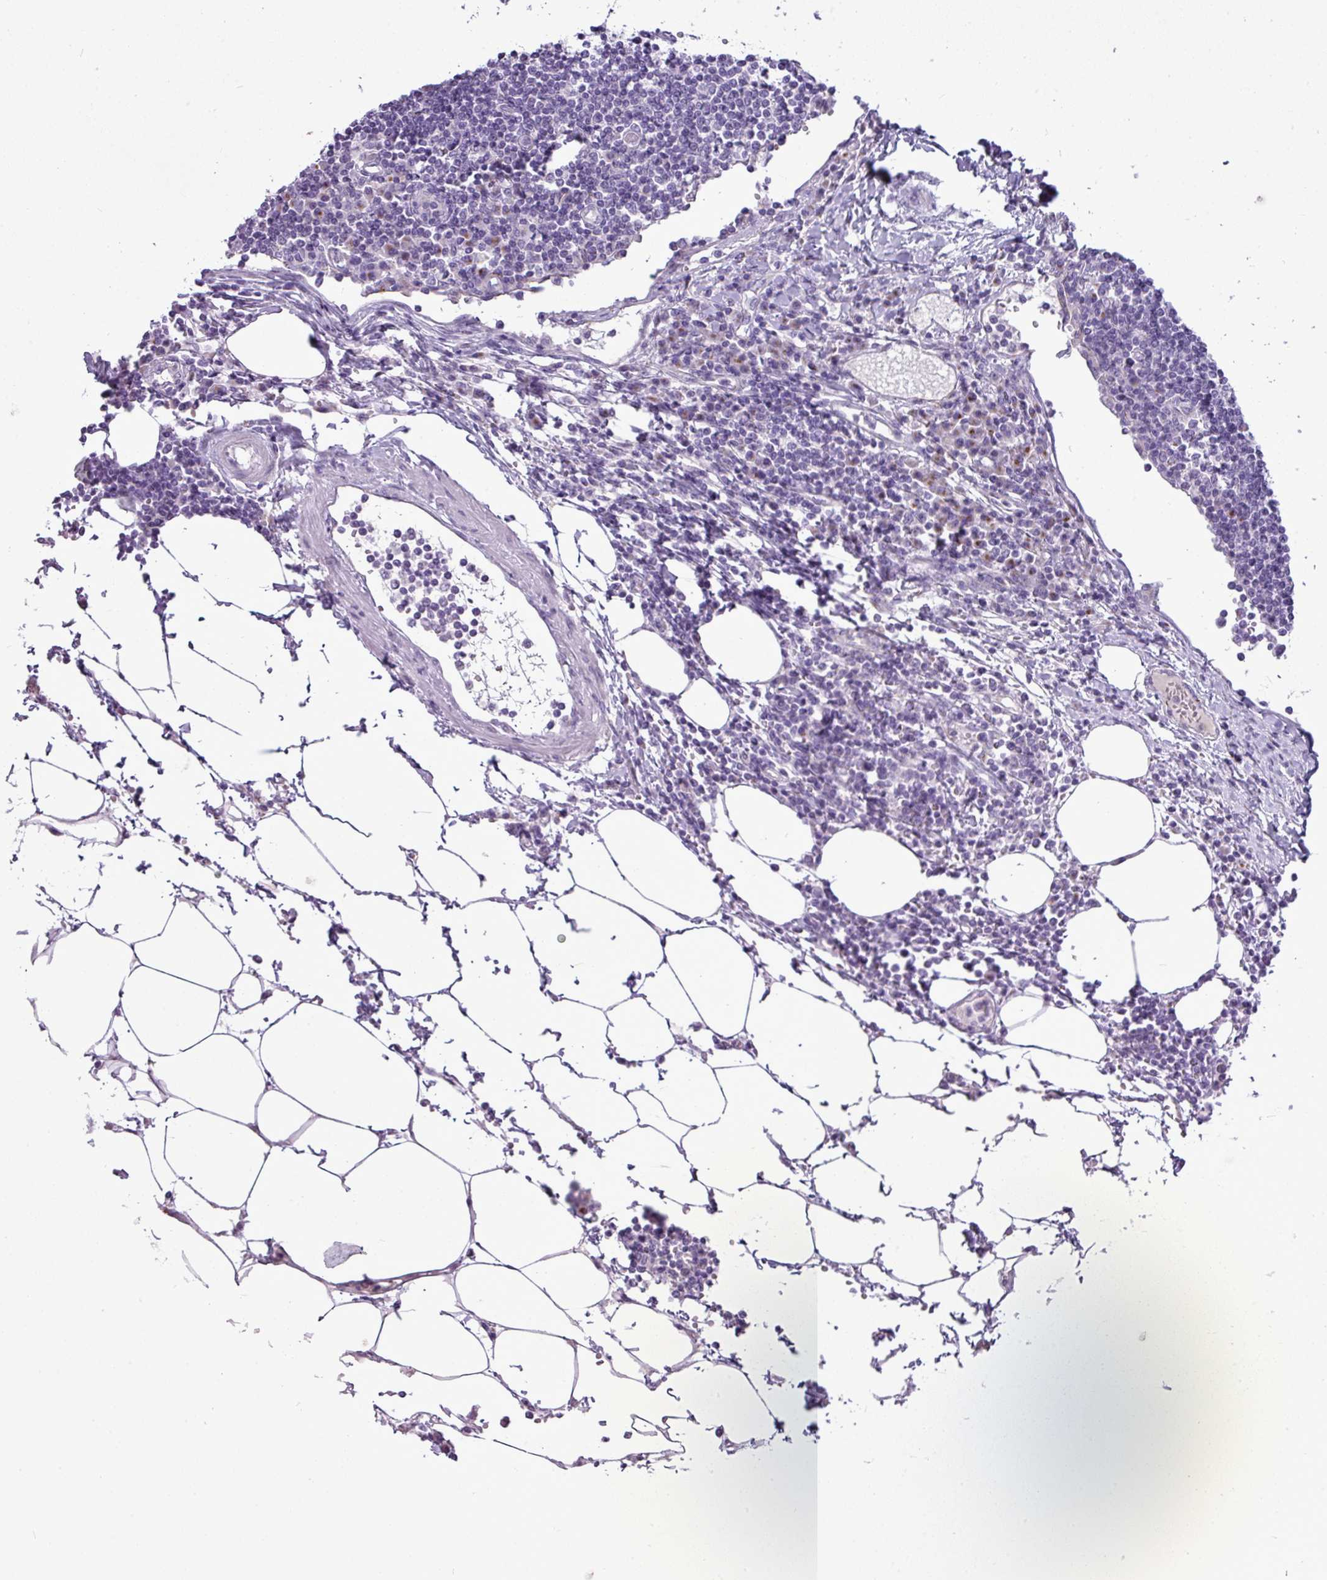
{"staining": {"intensity": "negative", "quantity": "none", "location": "none"}, "tissue": "lymph node", "cell_type": "Germinal center cells", "image_type": "normal", "snomed": [{"axis": "morphology", "description": "Adenocarcinoma, NOS"}, {"axis": "topography", "description": "Lymph node"}], "caption": "IHC micrograph of benign human lymph node stained for a protein (brown), which exhibits no expression in germinal center cells.", "gene": "FAM43A", "patient": {"sex": "female", "age": 62}}